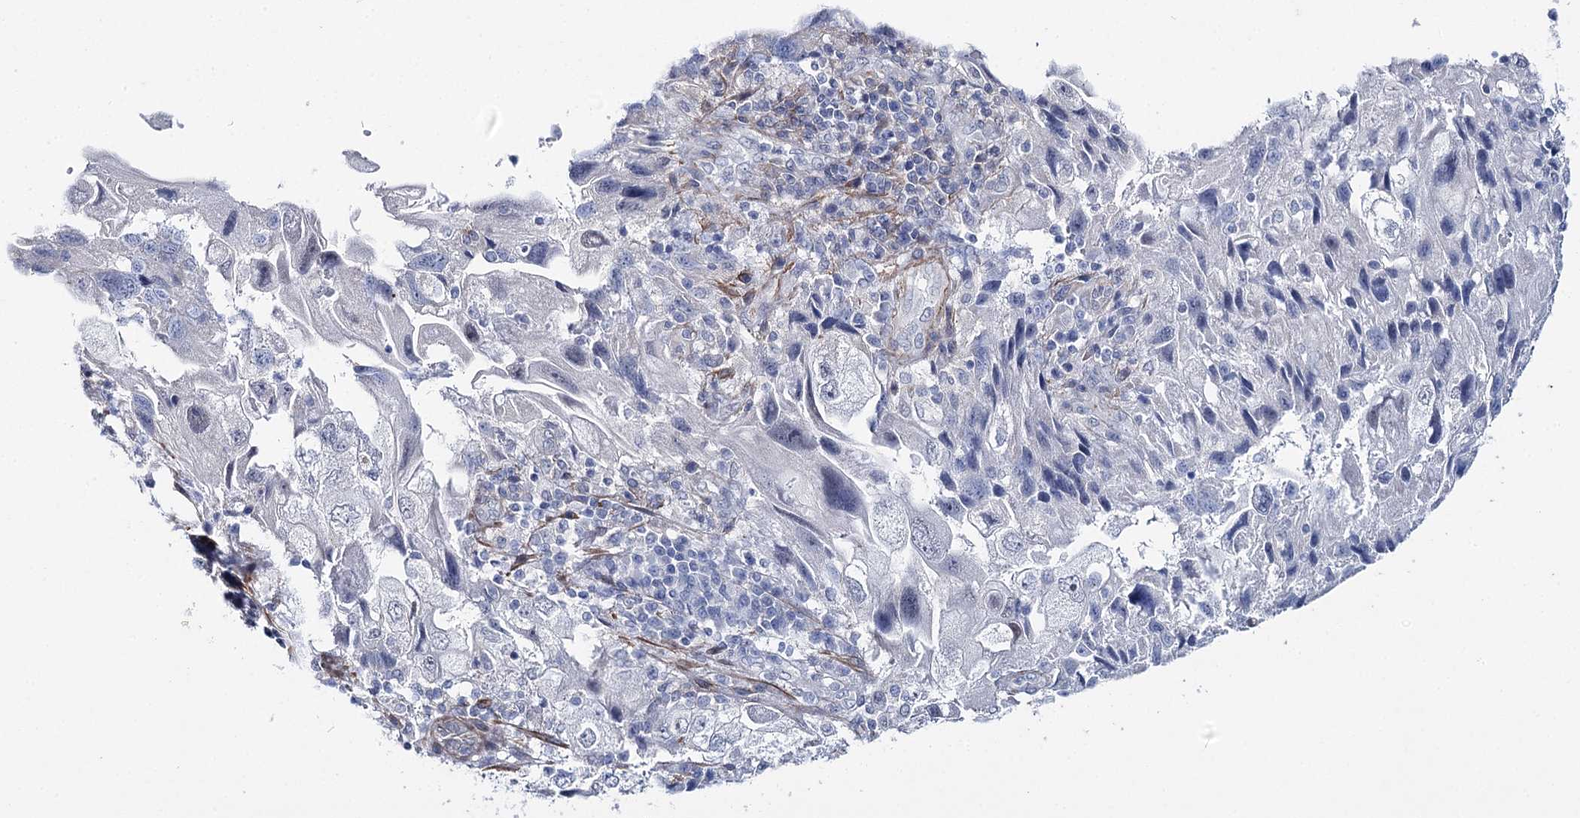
{"staining": {"intensity": "negative", "quantity": "none", "location": "none"}, "tissue": "endometrial cancer", "cell_type": "Tumor cells", "image_type": "cancer", "snomed": [{"axis": "morphology", "description": "Adenocarcinoma, NOS"}, {"axis": "topography", "description": "Endometrium"}], "caption": "The immunohistochemistry (IHC) image has no significant staining in tumor cells of adenocarcinoma (endometrial) tissue.", "gene": "AGXT2", "patient": {"sex": "female", "age": 49}}